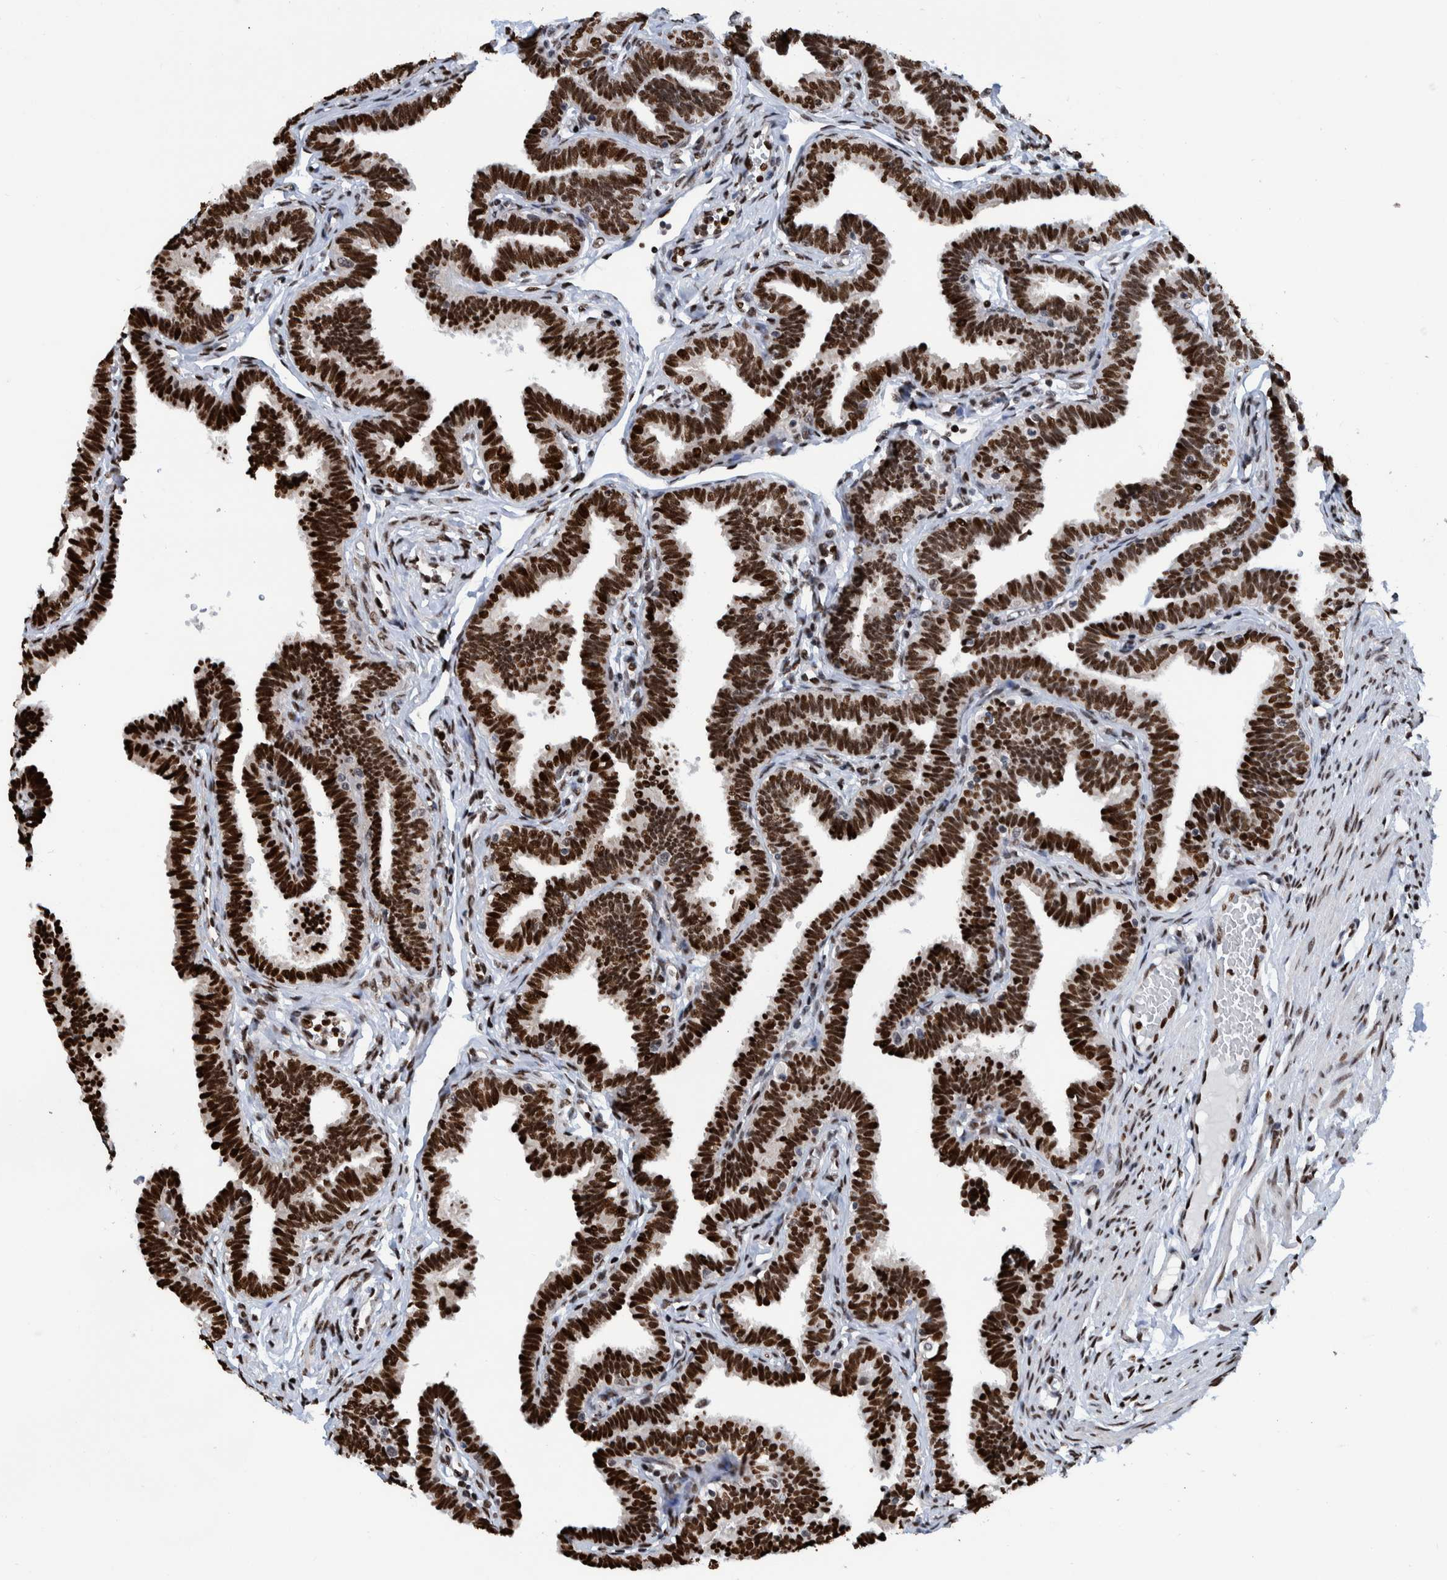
{"staining": {"intensity": "strong", "quantity": ">75%", "location": "nuclear"}, "tissue": "fallopian tube", "cell_type": "Glandular cells", "image_type": "normal", "snomed": [{"axis": "morphology", "description": "Normal tissue, NOS"}, {"axis": "topography", "description": "Fallopian tube"}, {"axis": "topography", "description": "Ovary"}], "caption": "Strong nuclear staining is present in approximately >75% of glandular cells in benign fallopian tube. (DAB (3,3'-diaminobenzidine) IHC, brown staining for protein, blue staining for nuclei).", "gene": "HEATR9", "patient": {"sex": "female", "age": 23}}